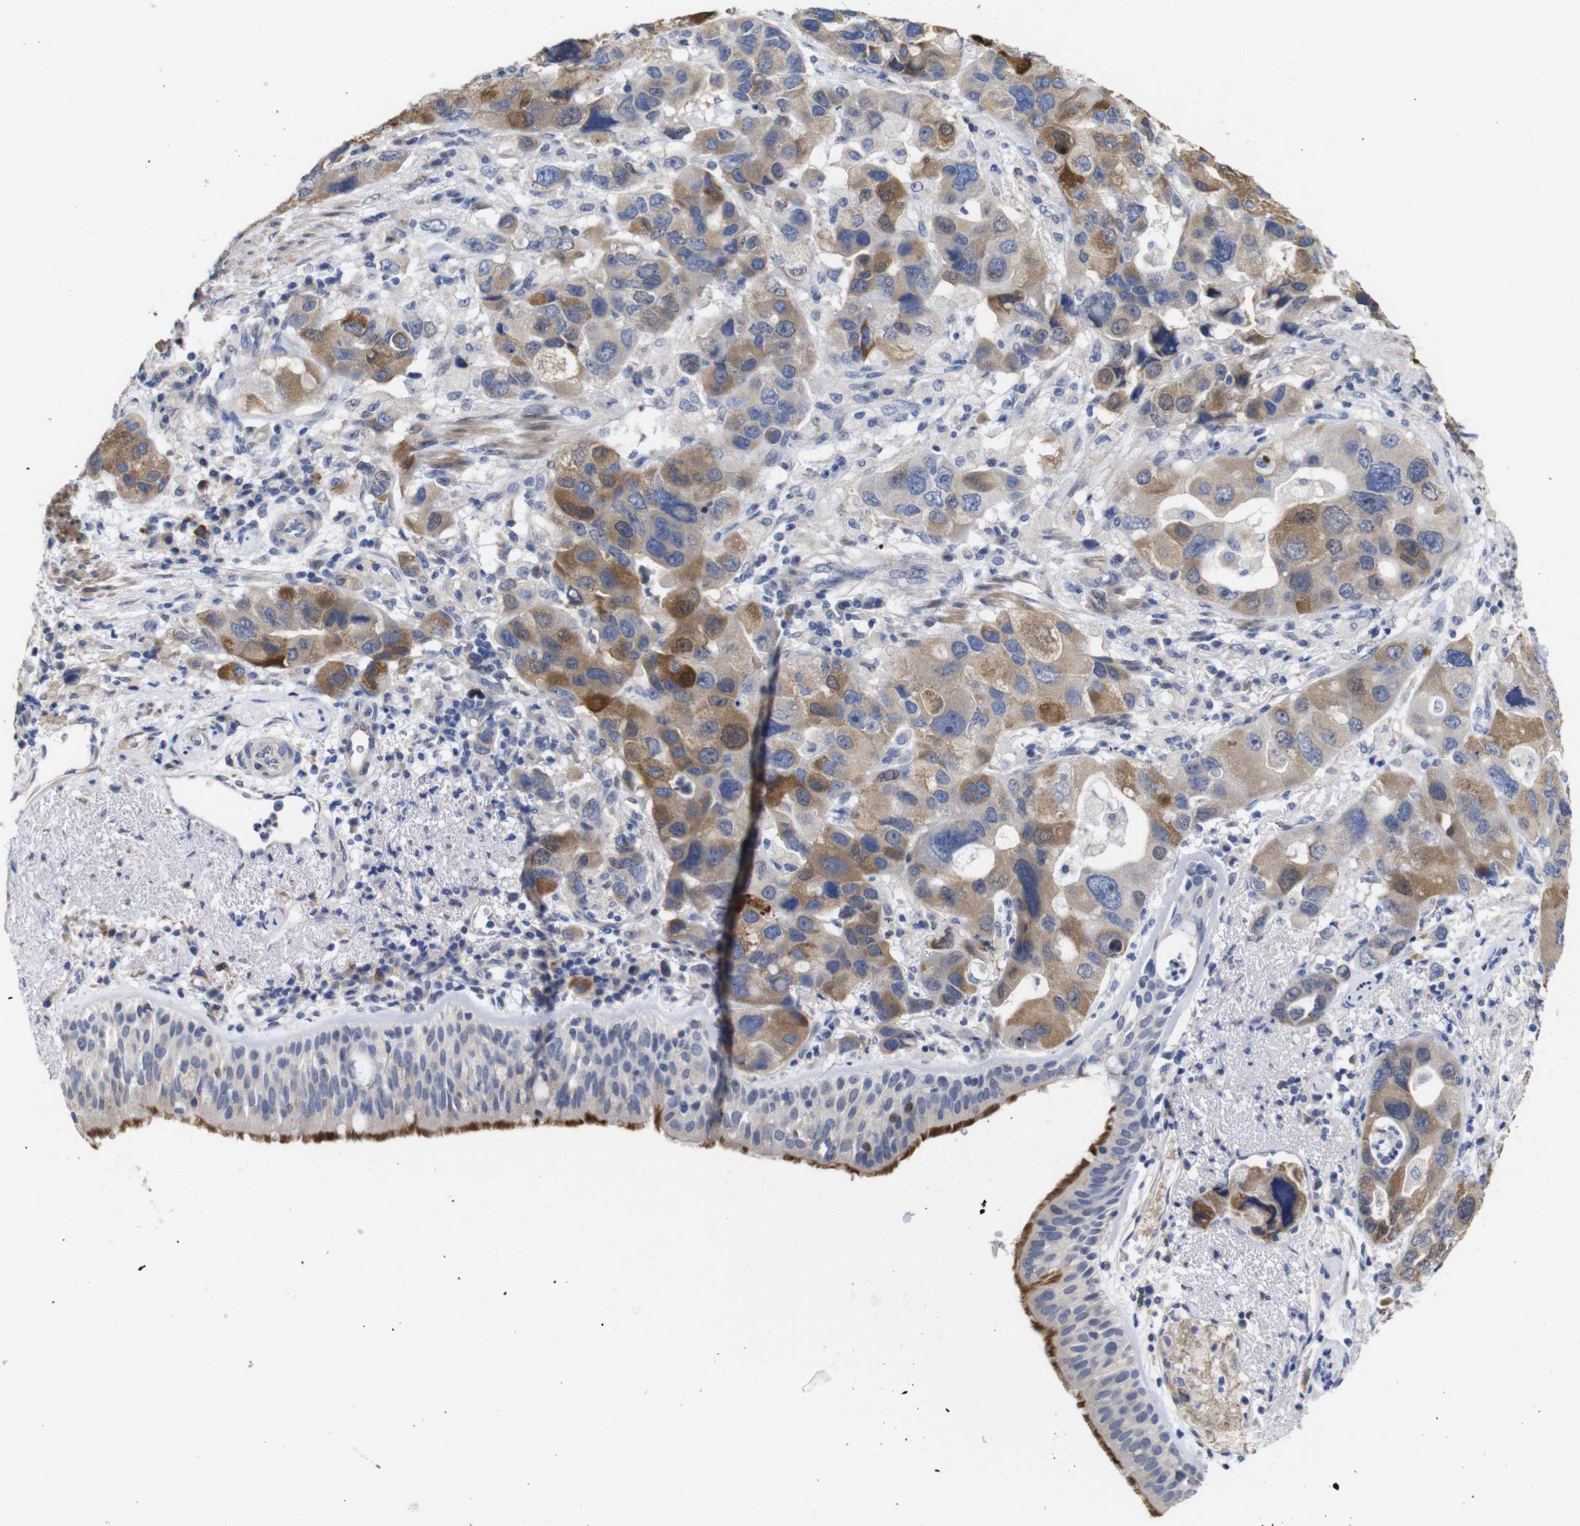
{"staining": {"intensity": "moderate", "quantity": ">75%", "location": "cytoplasmic/membranous"}, "tissue": "bronchus", "cell_type": "Respiratory epithelial cells", "image_type": "normal", "snomed": [{"axis": "morphology", "description": "Normal tissue, NOS"}, {"axis": "morphology", "description": "Adenocarcinoma, NOS"}, {"axis": "morphology", "description": "Adenocarcinoma, metastatic, NOS"}, {"axis": "topography", "description": "Lymph node"}, {"axis": "topography", "description": "Bronchus"}, {"axis": "topography", "description": "Lung"}], "caption": "High-power microscopy captured an IHC image of normal bronchus, revealing moderate cytoplasmic/membranous expression in about >75% of respiratory epithelial cells.", "gene": "TCEAL9", "patient": {"sex": "female", "age": 54}}